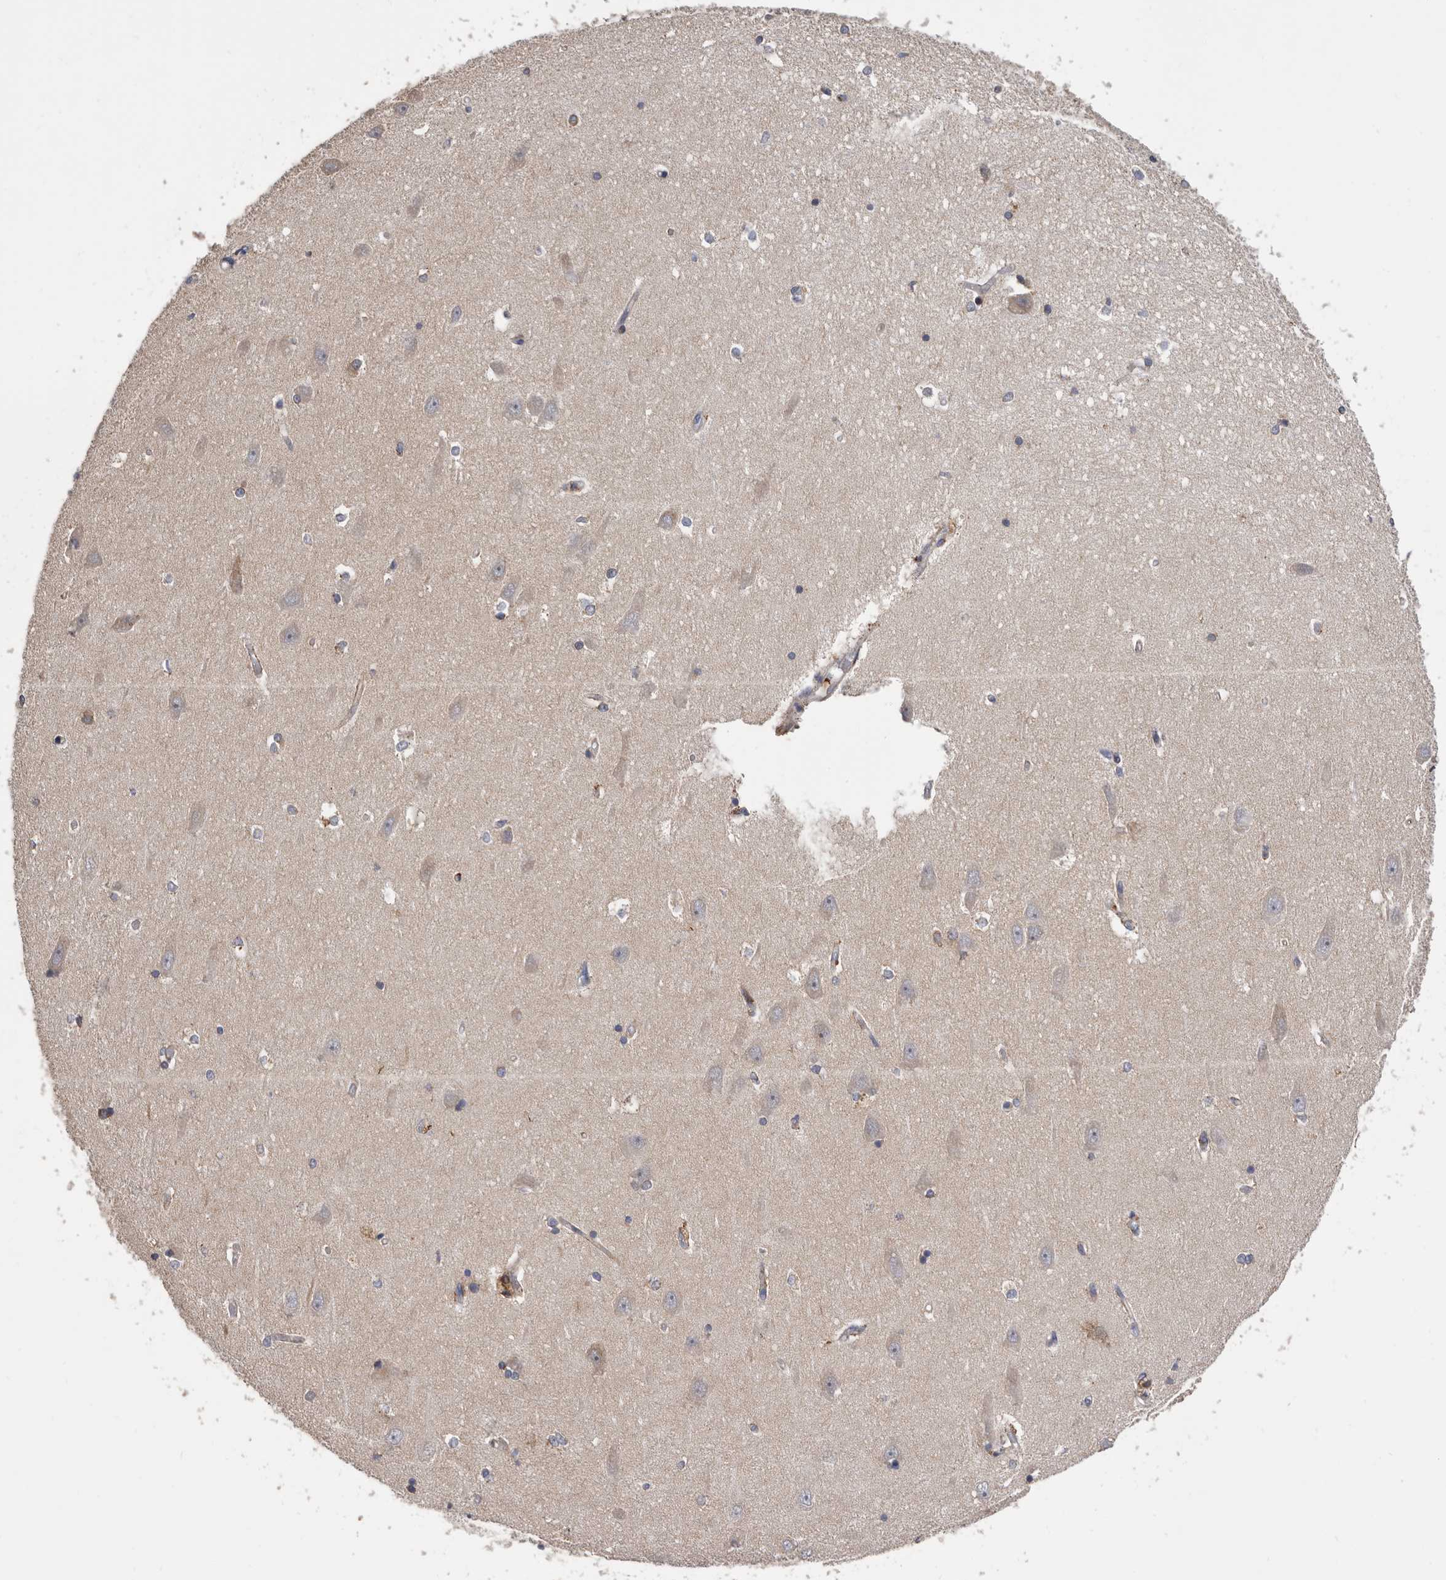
{"staining": {"intensity": "moderate", "quantity": "<25%", "location": "cytoplasmic/membranous"}, "tissue": "hippocampus", "cell_type": "Glial cells", "image_type": "normal", "snomed": [{"axis": "morphology", "description": "Normal tissue, NOS"}, {"axis": "topography", "description": "Hippocampus"}], "caption": "Human hippocampus stained with a brown dye exhibits moderate cytoplasmic/membranous positive staining in approximately <25% of glial cells.", "gene": "CRISPLD2", "patient": {"sex": "male", "age": 45}}